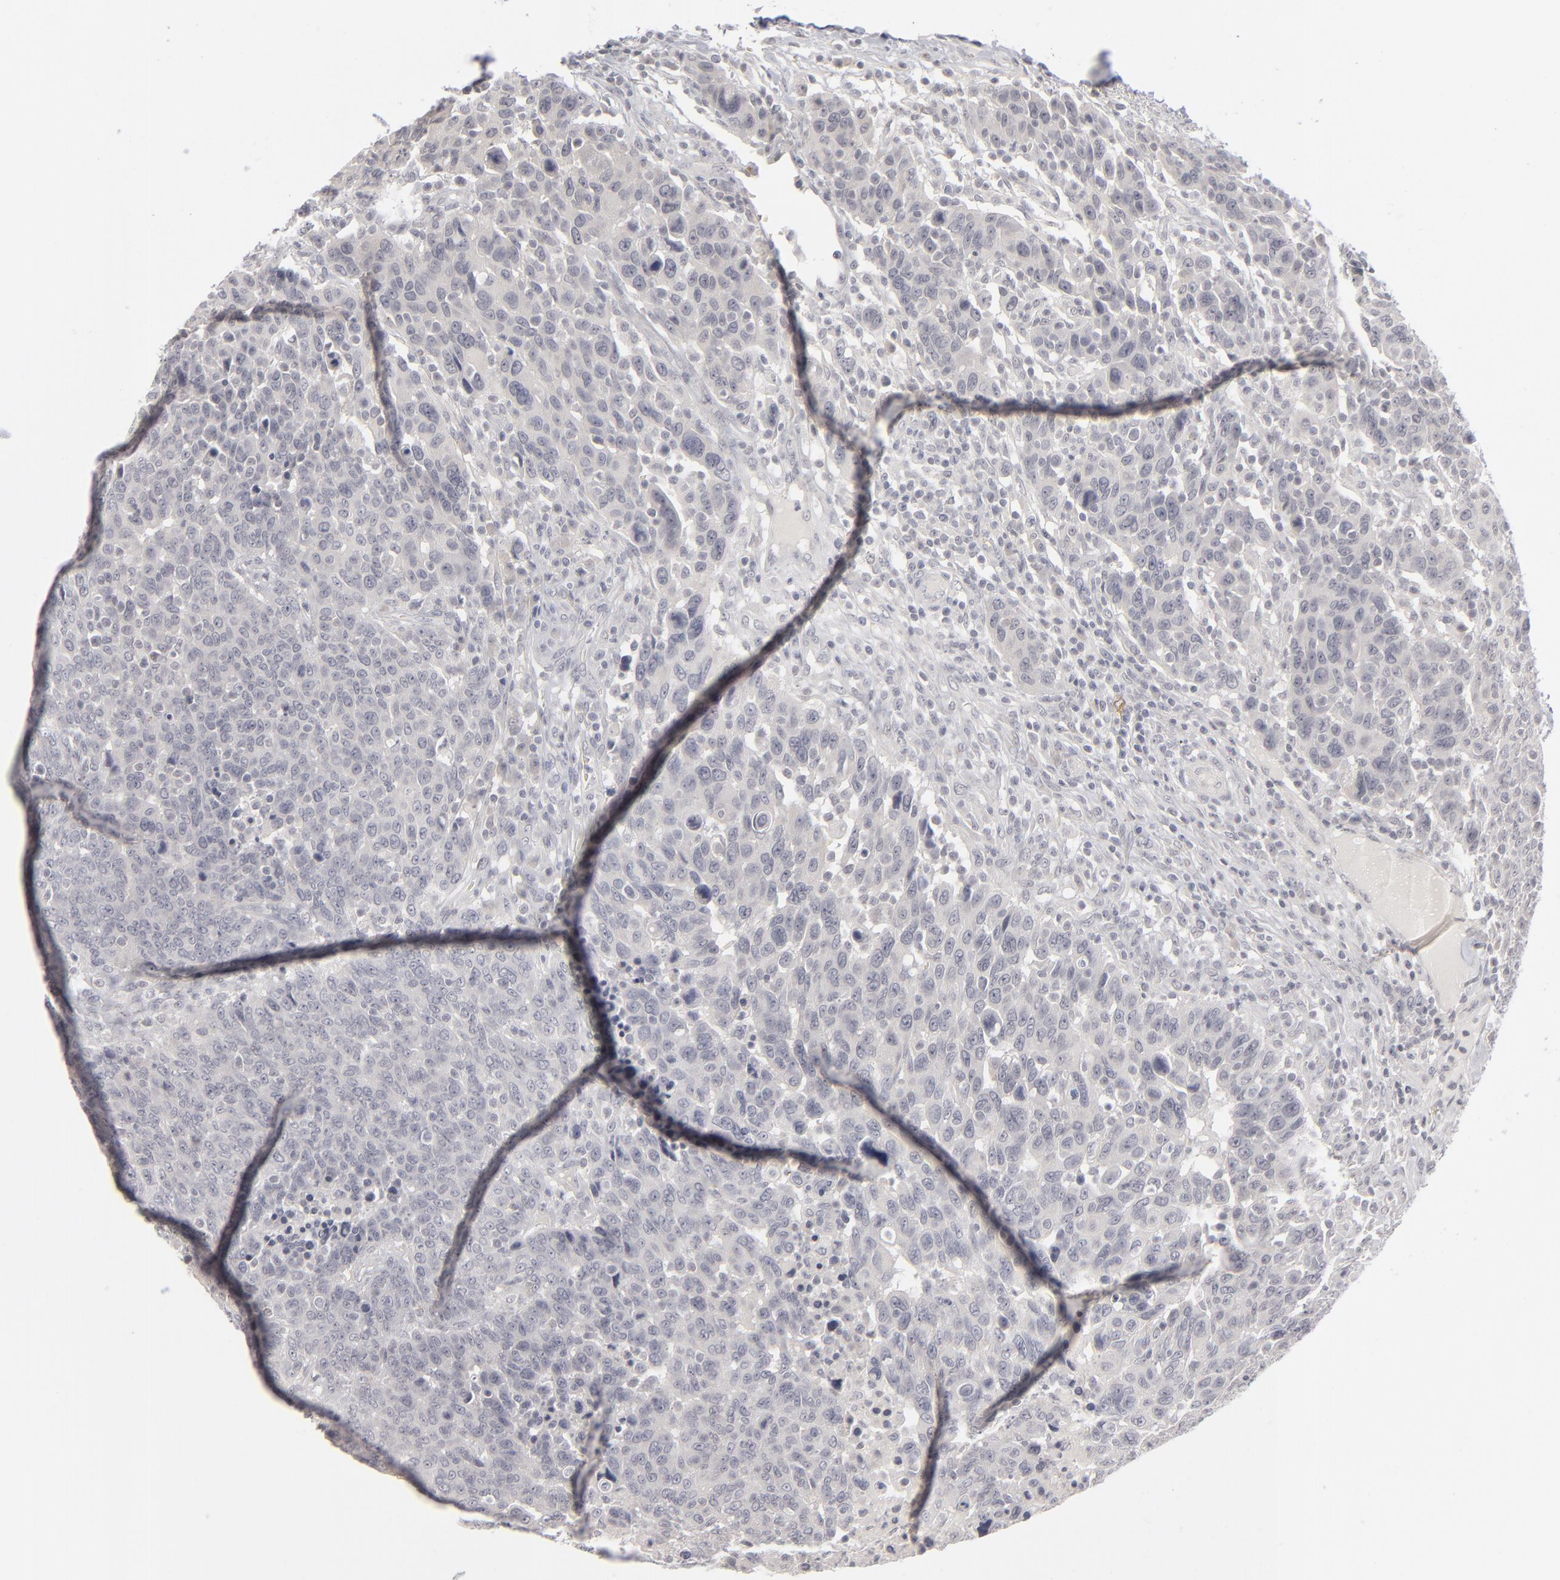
{"staining": {"intensity": "negative", "quantity": "none", "location": "none"}, "tissue": "breast cancer", "cell_type": "Tumor cells", "image_type": "cancer", "snomed": [{"axis": "morphology", "description": "Duct carcinoma"}, {"axis": "topography", "description": "Breast"}], "caption": "Immunohistochemistry (IHC) micrograph of neoplastic tissue: breast cancer (invasive ductal carcinoma) stained with DAB (3,3'-diaminobenzidine) displays no significant protein positivity in tumor cells.", "gene": "KIAA1210", "patient": {"sex": "female", "age": 37}}